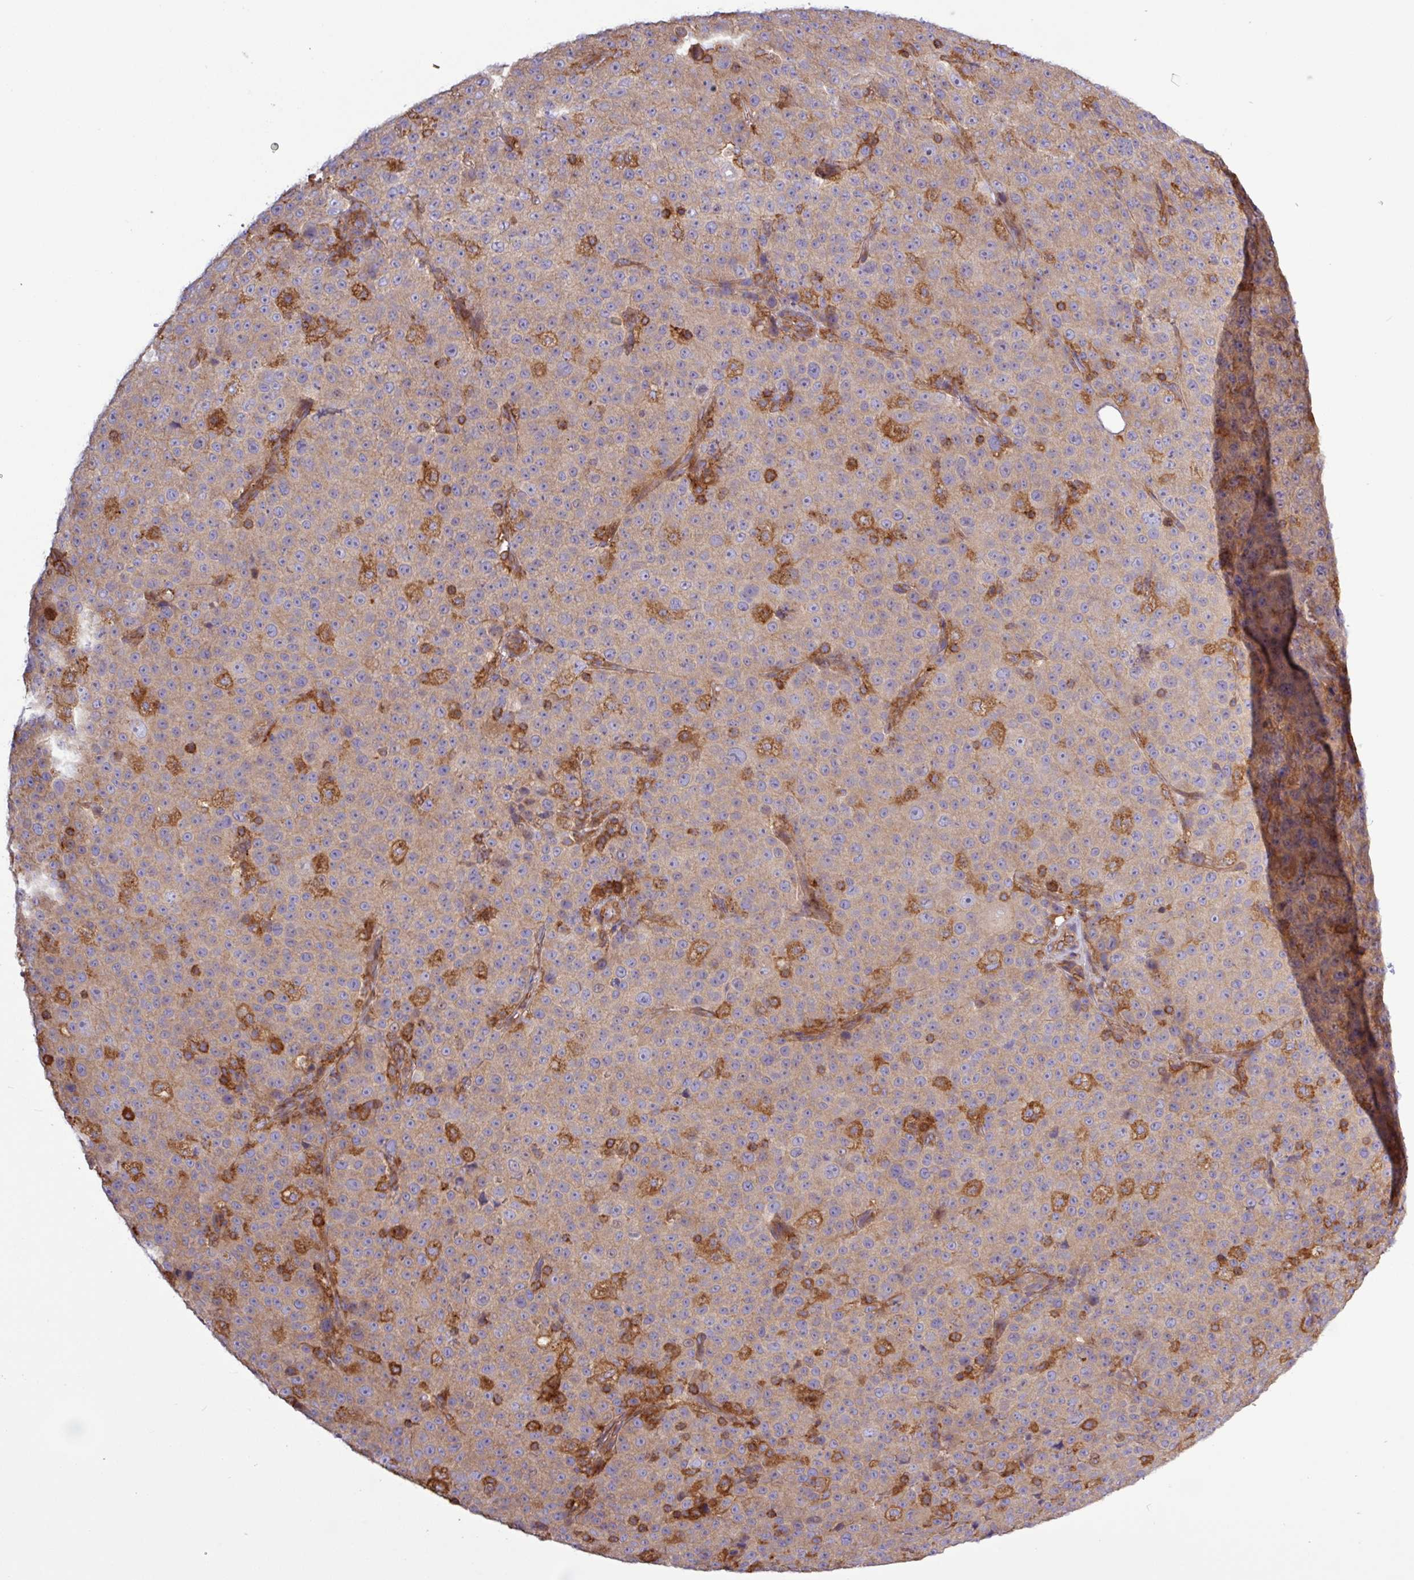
{"staining": {"intensity": "weak", "quantity": ">75%", "location": "cytoplasmic/membranous"}, "tissue": "melanoma", "cell_type": "Tumor cells", "image_type": "cancer", "snomed": [{"axis": "morphology", "description": "Malignant melanoma, Metastatic site"}, {"axis": "topography", "description": "Skin"}, {"axis": "topography", "description": "Lymph node"}], "caption": "Malignant melanoma (metastatic site) tissue demonstrates weak cytoplasmic/membranous positivity in about >75% of tumor cells Immunohistochemistry stains the protein in brown and the nuclei are stained blue.", "gene": "ACTR3", "patient": {"sex": "male", "age": 66}}